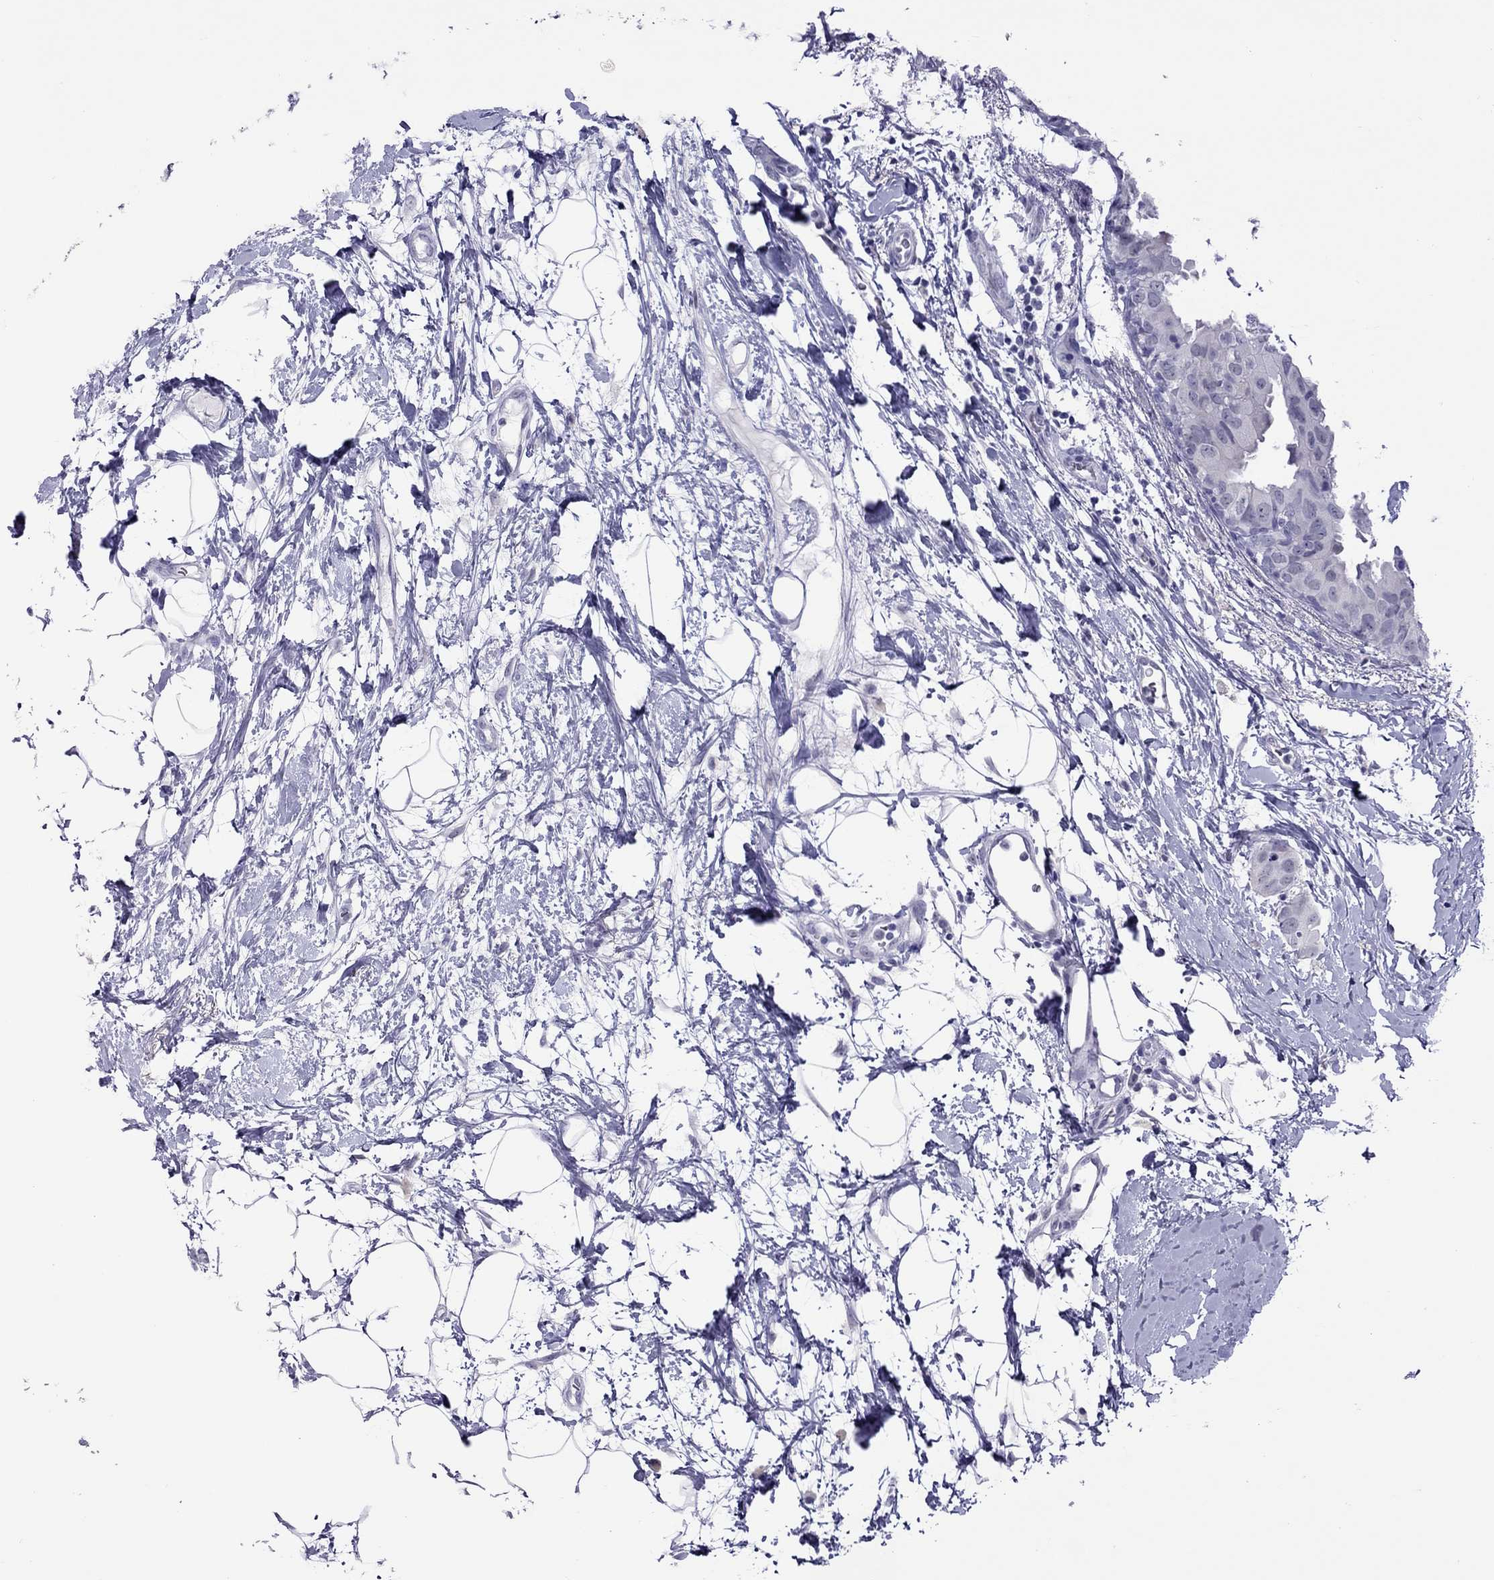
{"staining": {"intensity": "negative", "quantity": "none", "location": "none"}, "tissue": "breast cancer", "cell_type": "Tumor cells", "image_type": "cancer", "snomed": [{"axis": "morphology", "description": "Normal tissue, NOS"}, {"axis": "morphology", "description": "Duct carcinoma"}, {"axis": "topography", "description": "Breast"}], "caption": "This is a histopathology image of IHC staining of breast cancer (intraductal carcinoma), which shows no positivity in tumor cells.", "gene": "CHRNB3", "patient": {"sex": "female", "age": 40}}